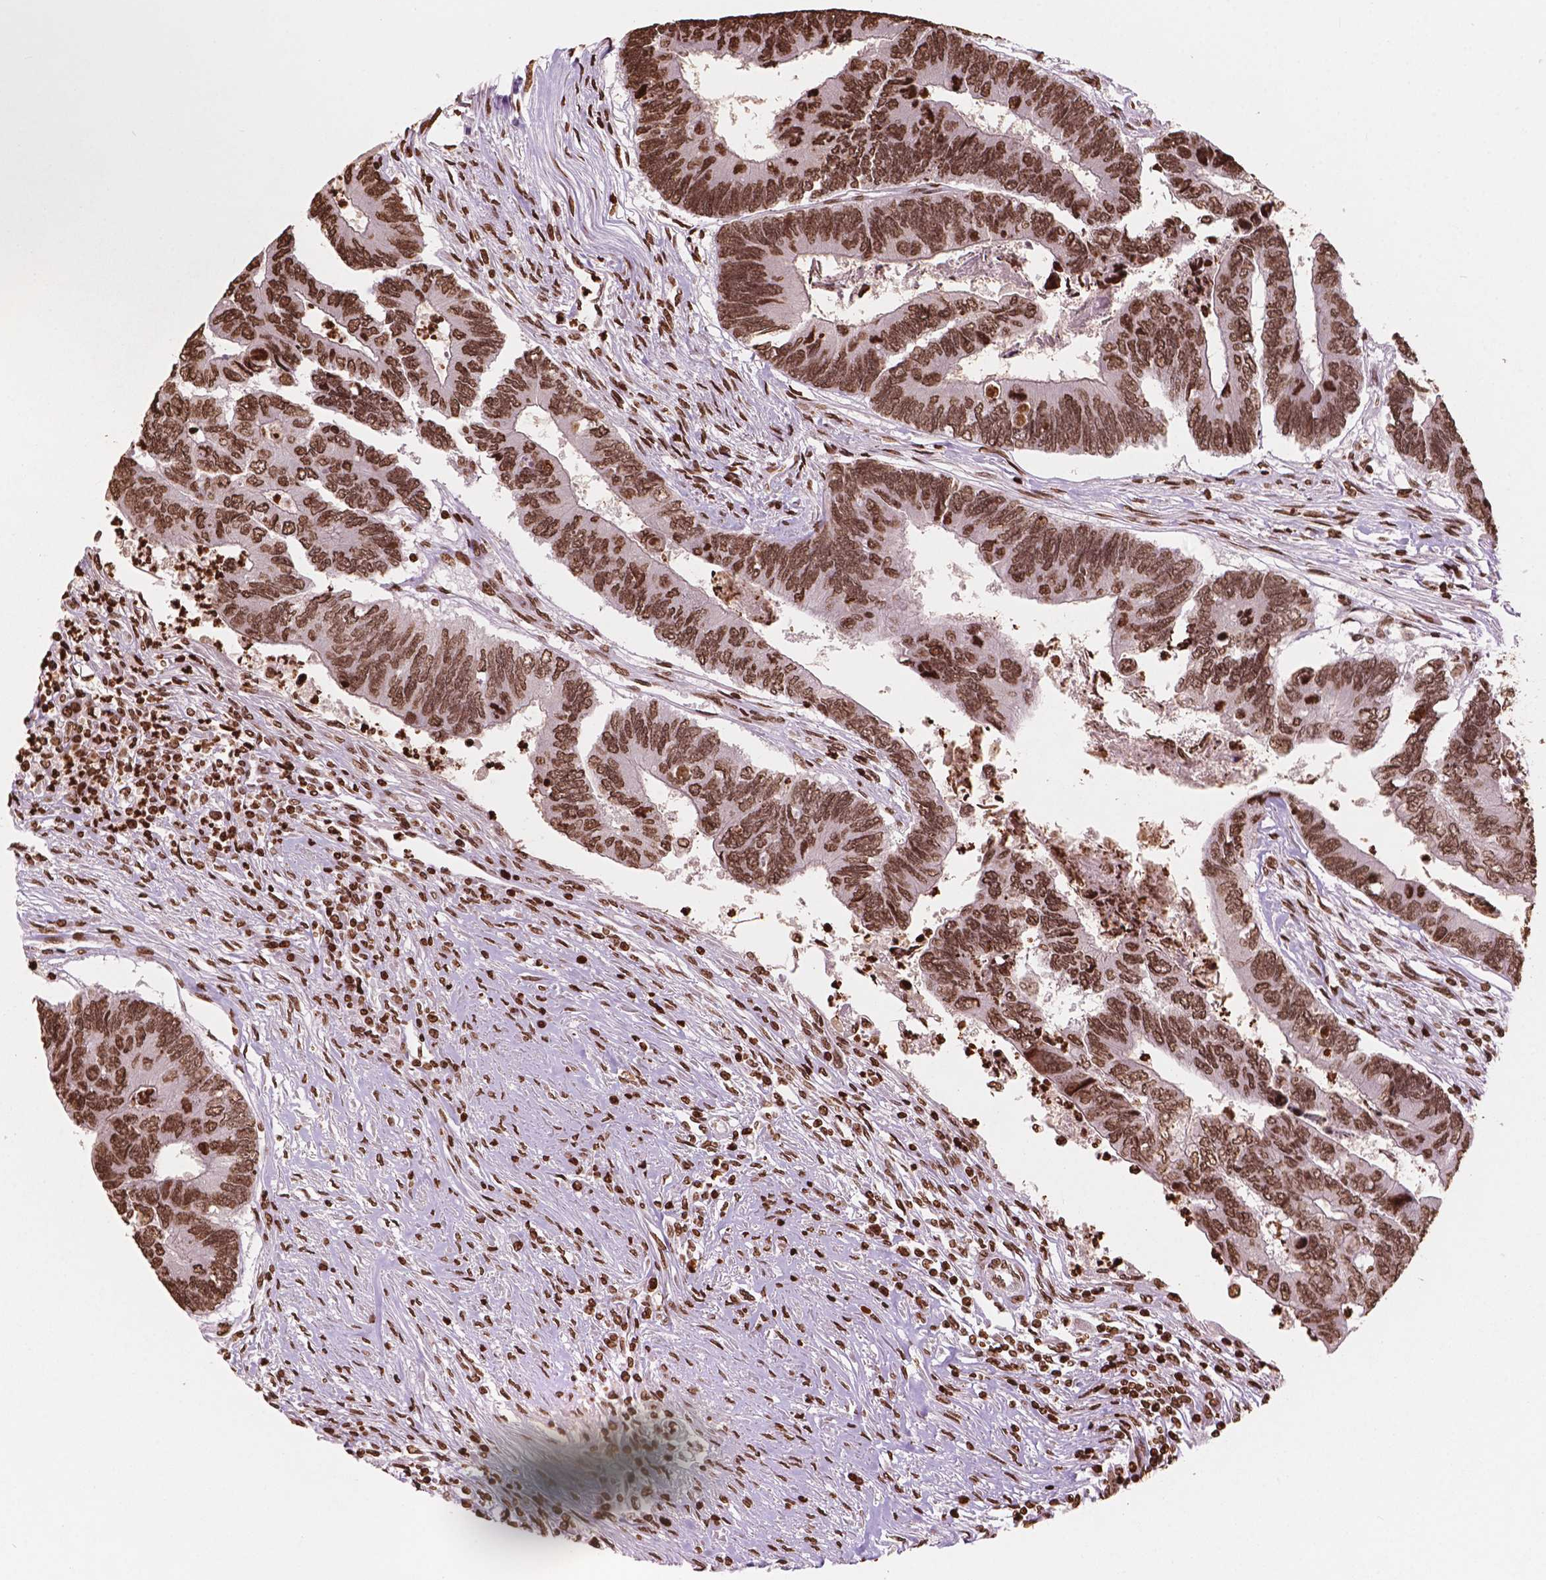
{"staining": {"intensity": "strong", "quantity": ">75%", "location": "nuclear"}, "tissue": "colorectal cancer", "cell_type": "Tumor cells", "image_type": "cancer", "snomed": [{"axis": "morphology", "description": "Adenocarcinoma, NOS"}, {"axis": "topography", "description": "Colon"}], "caption": "A high amount of strong nuclear expression is seen in approximately >75% of tumor cells in colorectal cancer tissue.", "gene": "H3C7", "patient": {"sex": "female", "age": 67}}